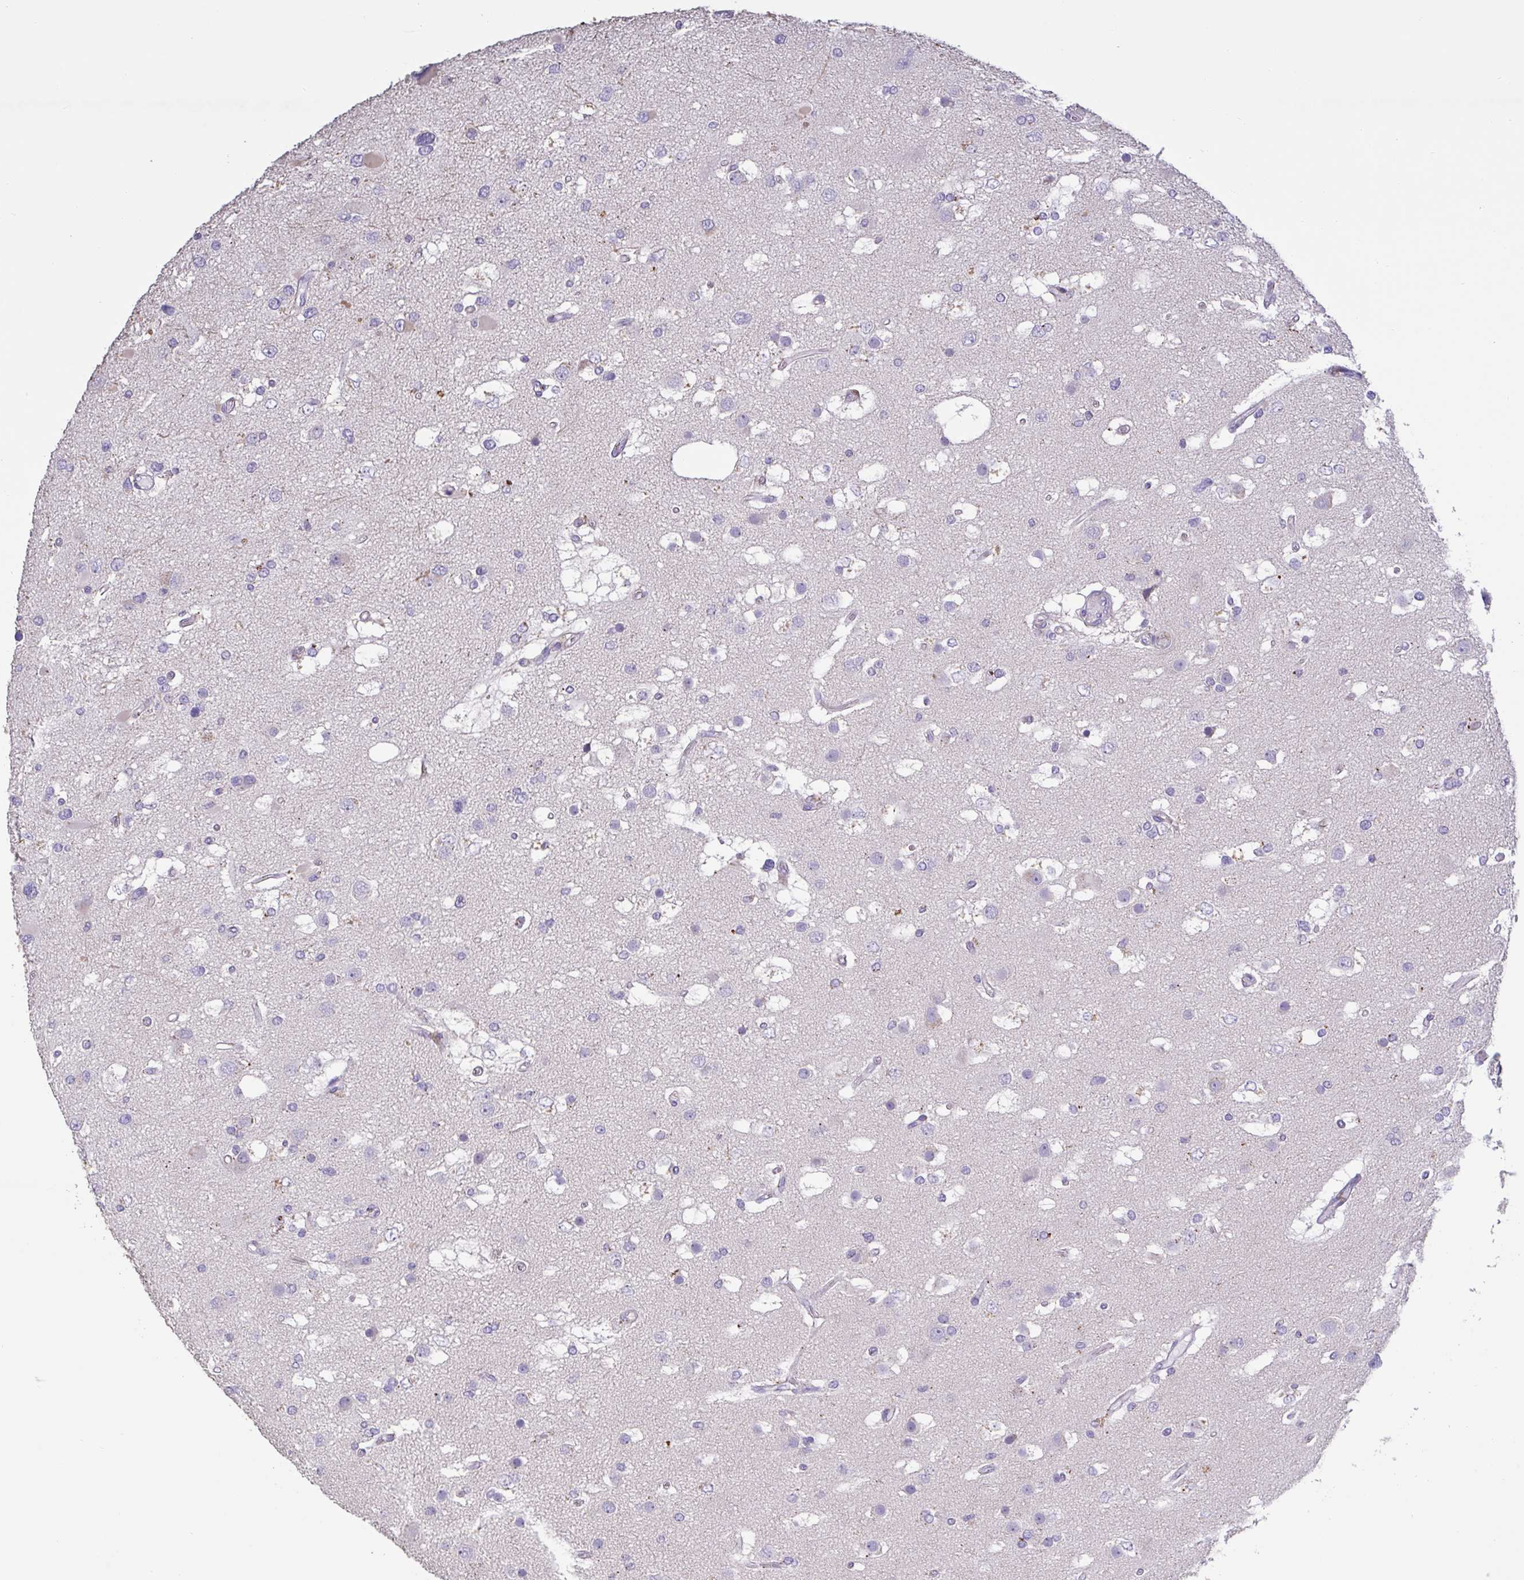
{"staining": {"intensity": "negative", "quantity": "none", "location": "none"}, "tissue": "glioma", "cell_type": "Tumor cells", "image_type": "cancer", "snomed": [{"axis": "morphology", "description": "Glioma, malignant, High grade"}, {"axis": "topography", "description": "Brain"}], "caption": "This is an immunohistochemistry (IHC) image of high-grade glioma (malignant). There is no positivity in tumor cells.", "gene": "CHMP5", "patient": {"sex": "male", "age": 53}}